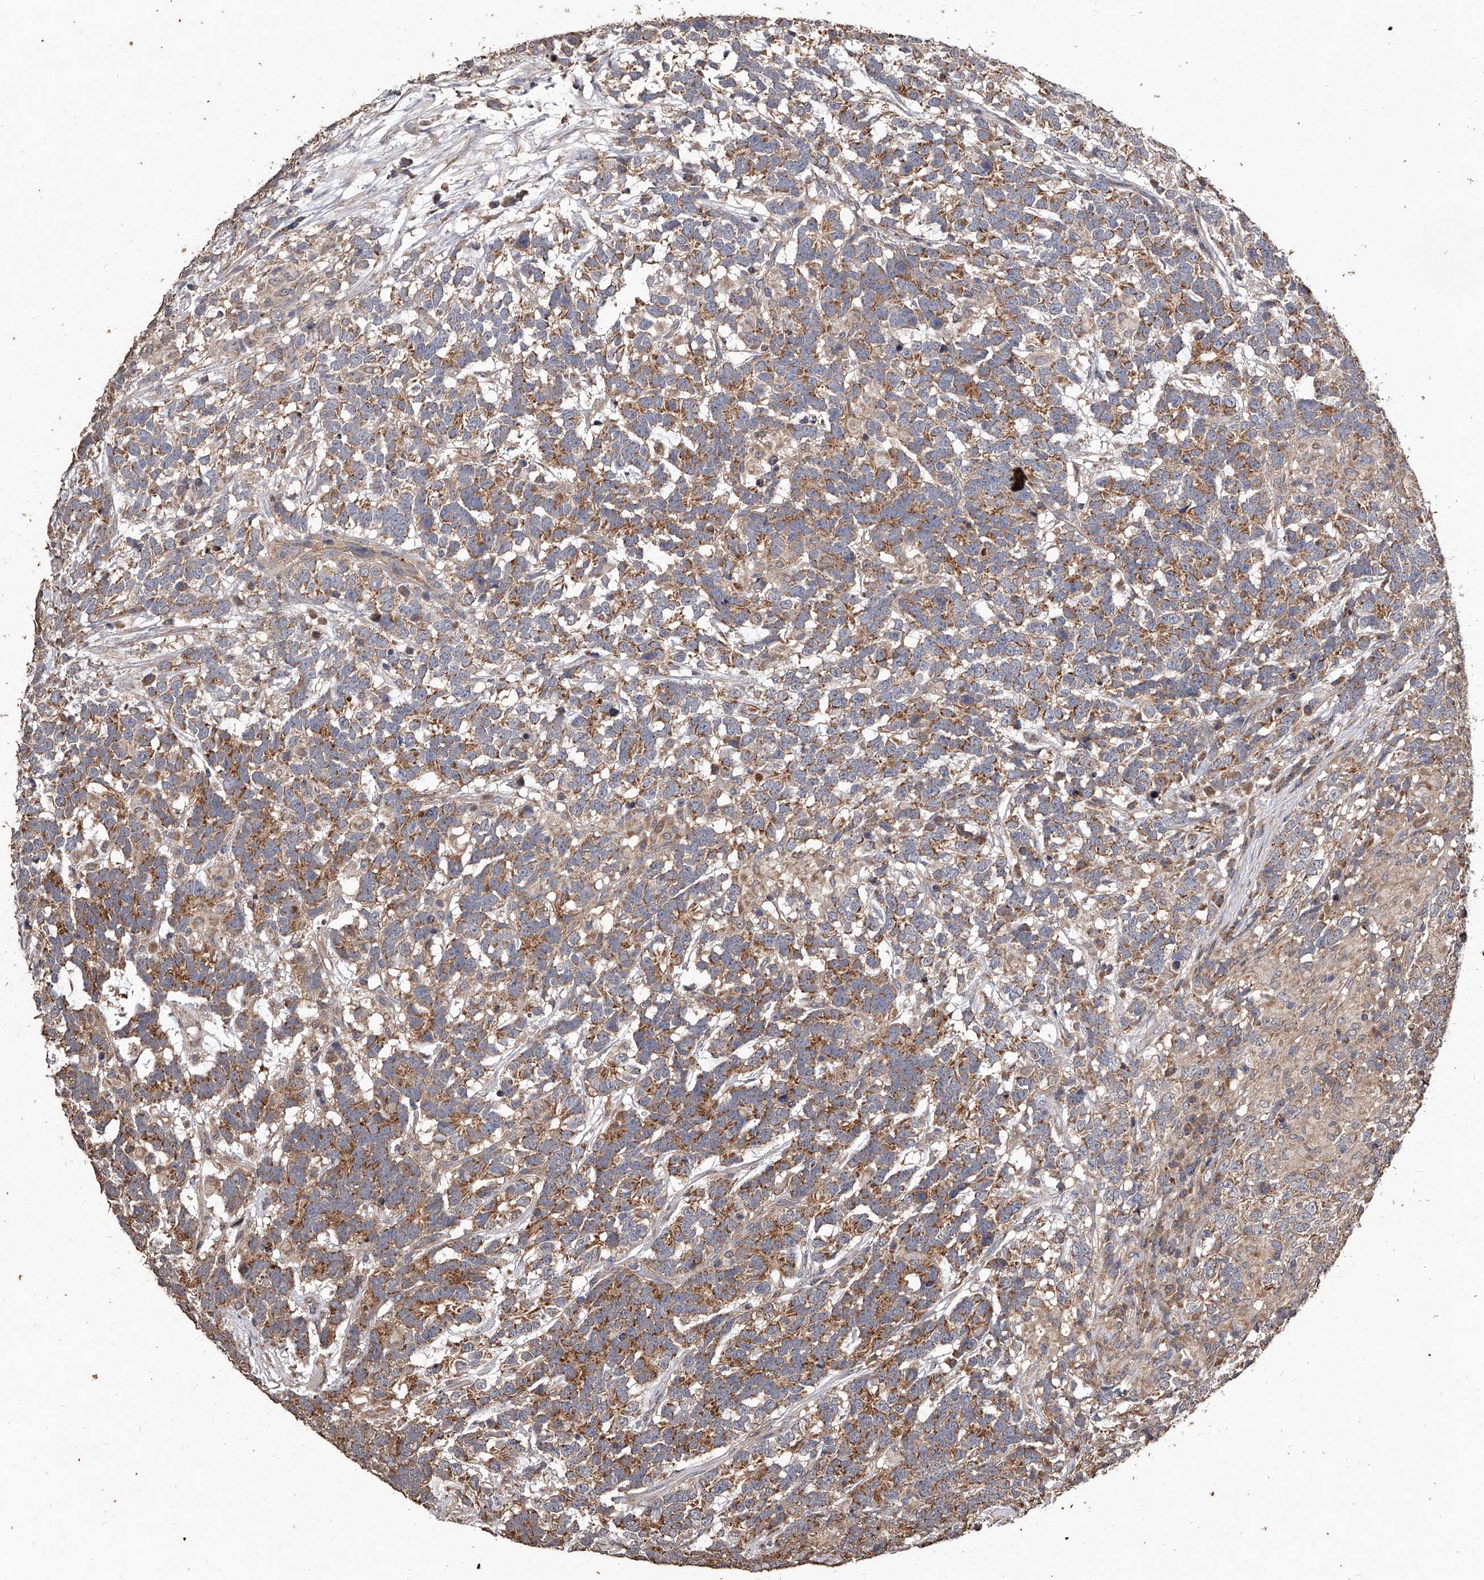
{"staining": {"intensity": "moderate", "quantity": ">75%", "location": "cytoplasmic/membranous"}, "tissue": "testis cancer", "cell_type": "Tumor cells", "image_type": "cancer", "snomed": [{"axis": "morphology", "description": "Carcinoma, Embryonal, NOS"}, {"axis": "topography", "description": "Testis"}], "caption": "IHC (DAB) staining of human embryonal carcinoma (testis) demonstrates moderate cytoplasmic/membranous protein expression in approximately >75% of tumor cells. The protein of interest is shown in brown color, while the nuclei are stained blue.", "gene": "LTV1", "patient": {"sex": "male", "age": 26}}